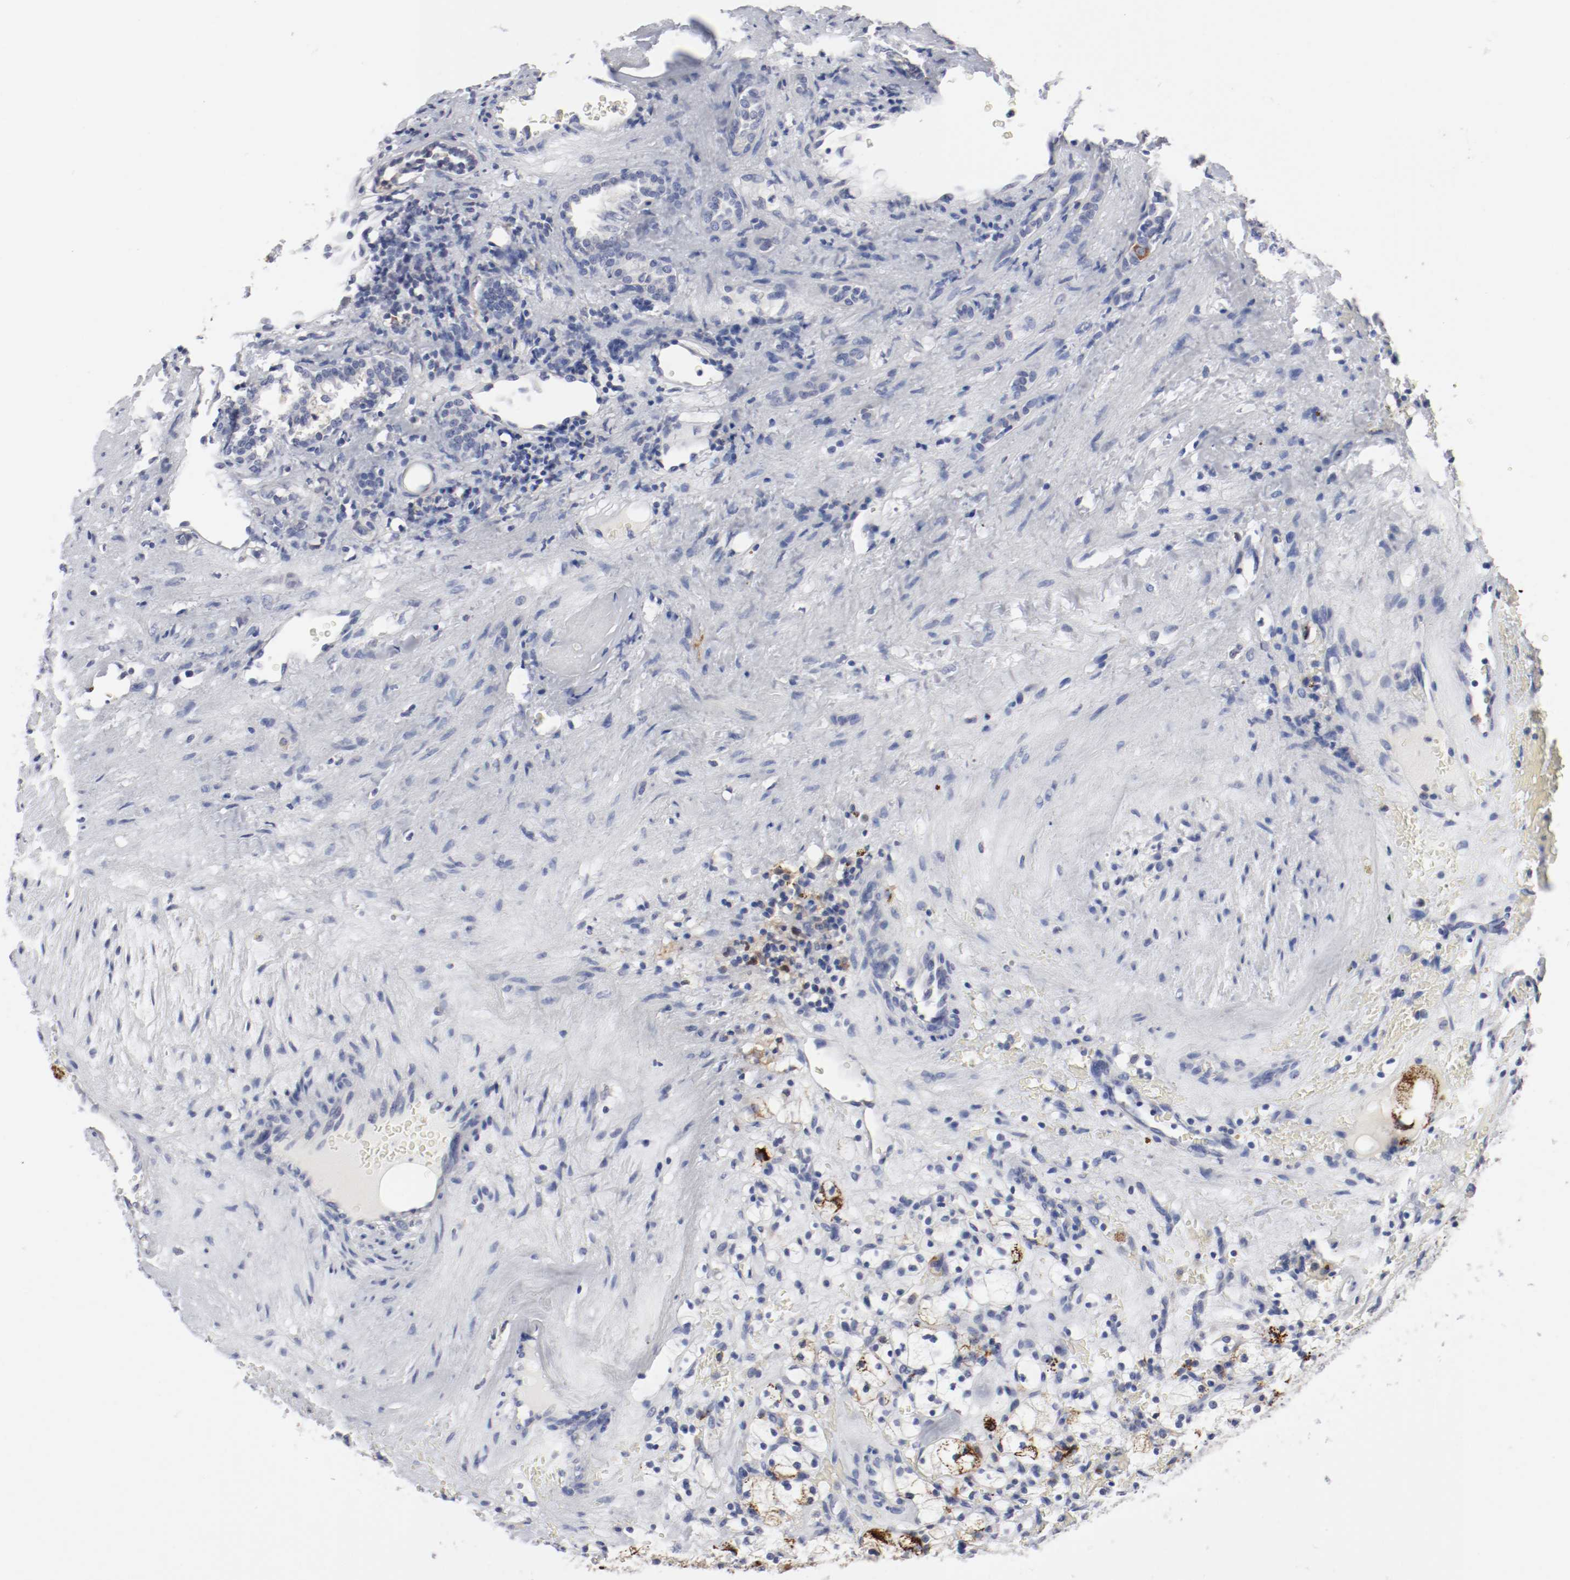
{"staining": {"intensity": "negative", "quantity": "none", "location": "none"}, "tissue": "renal cancer", "cell_type": "Tumor cells", "image_type": "cancer", "snomed": [{"axis": "morphology", "description": "Adenocarcinoma, NOS"}, {"axis": "topography", "description": "Kidney"}], "caption": "This is a histopathology image of IHC staining of adenocarcinoma (renal), which shows no positivity in tumor cells.", "gene": "ITGAX", "patient": {"sex": "female", "age": 83}}